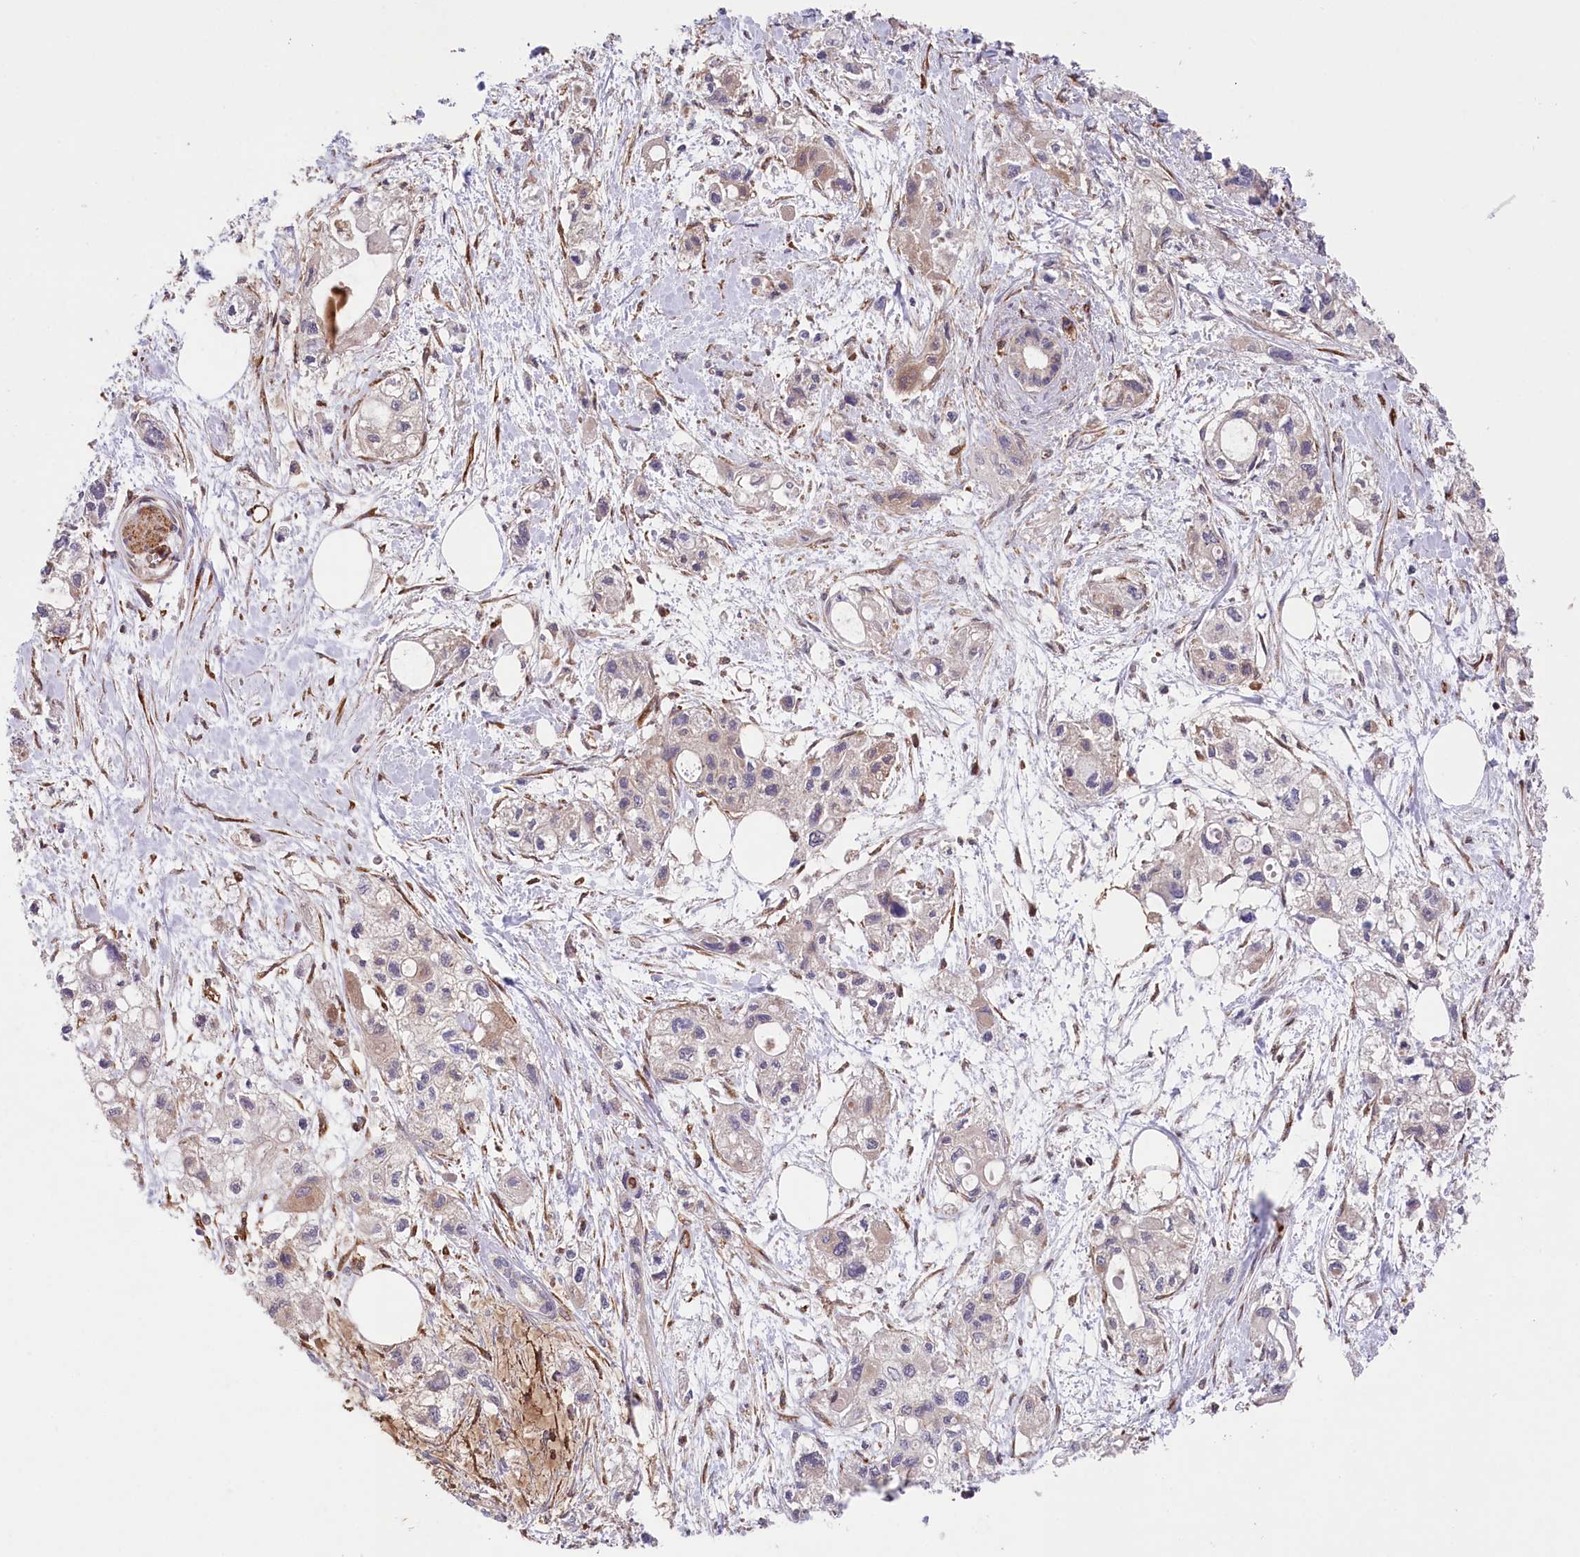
{"staining": {"intensity": "weak", "quantity": "<25%", "location": "cytoplasmic/membranous"}, "tissue": "pancreatic cancer", "cell_type": "Tumor cells", "image_type": "cancer", "snomed": [{"axis": "morphology", "description": "Adenocarcinoma, NOS"}, {"axis": "topography", "description": "Pancreas"}], "caption": "IHC of pancreatic cancer reveals no positivity in tumor cells. The staining was performed using DAB to visualize the protein expression in brown, while the nuclei were stained in blue with hematoxylin (Magnification: 20x).", "gene": "MTPAP", "patient": {"sex": "male", "age": 75}}